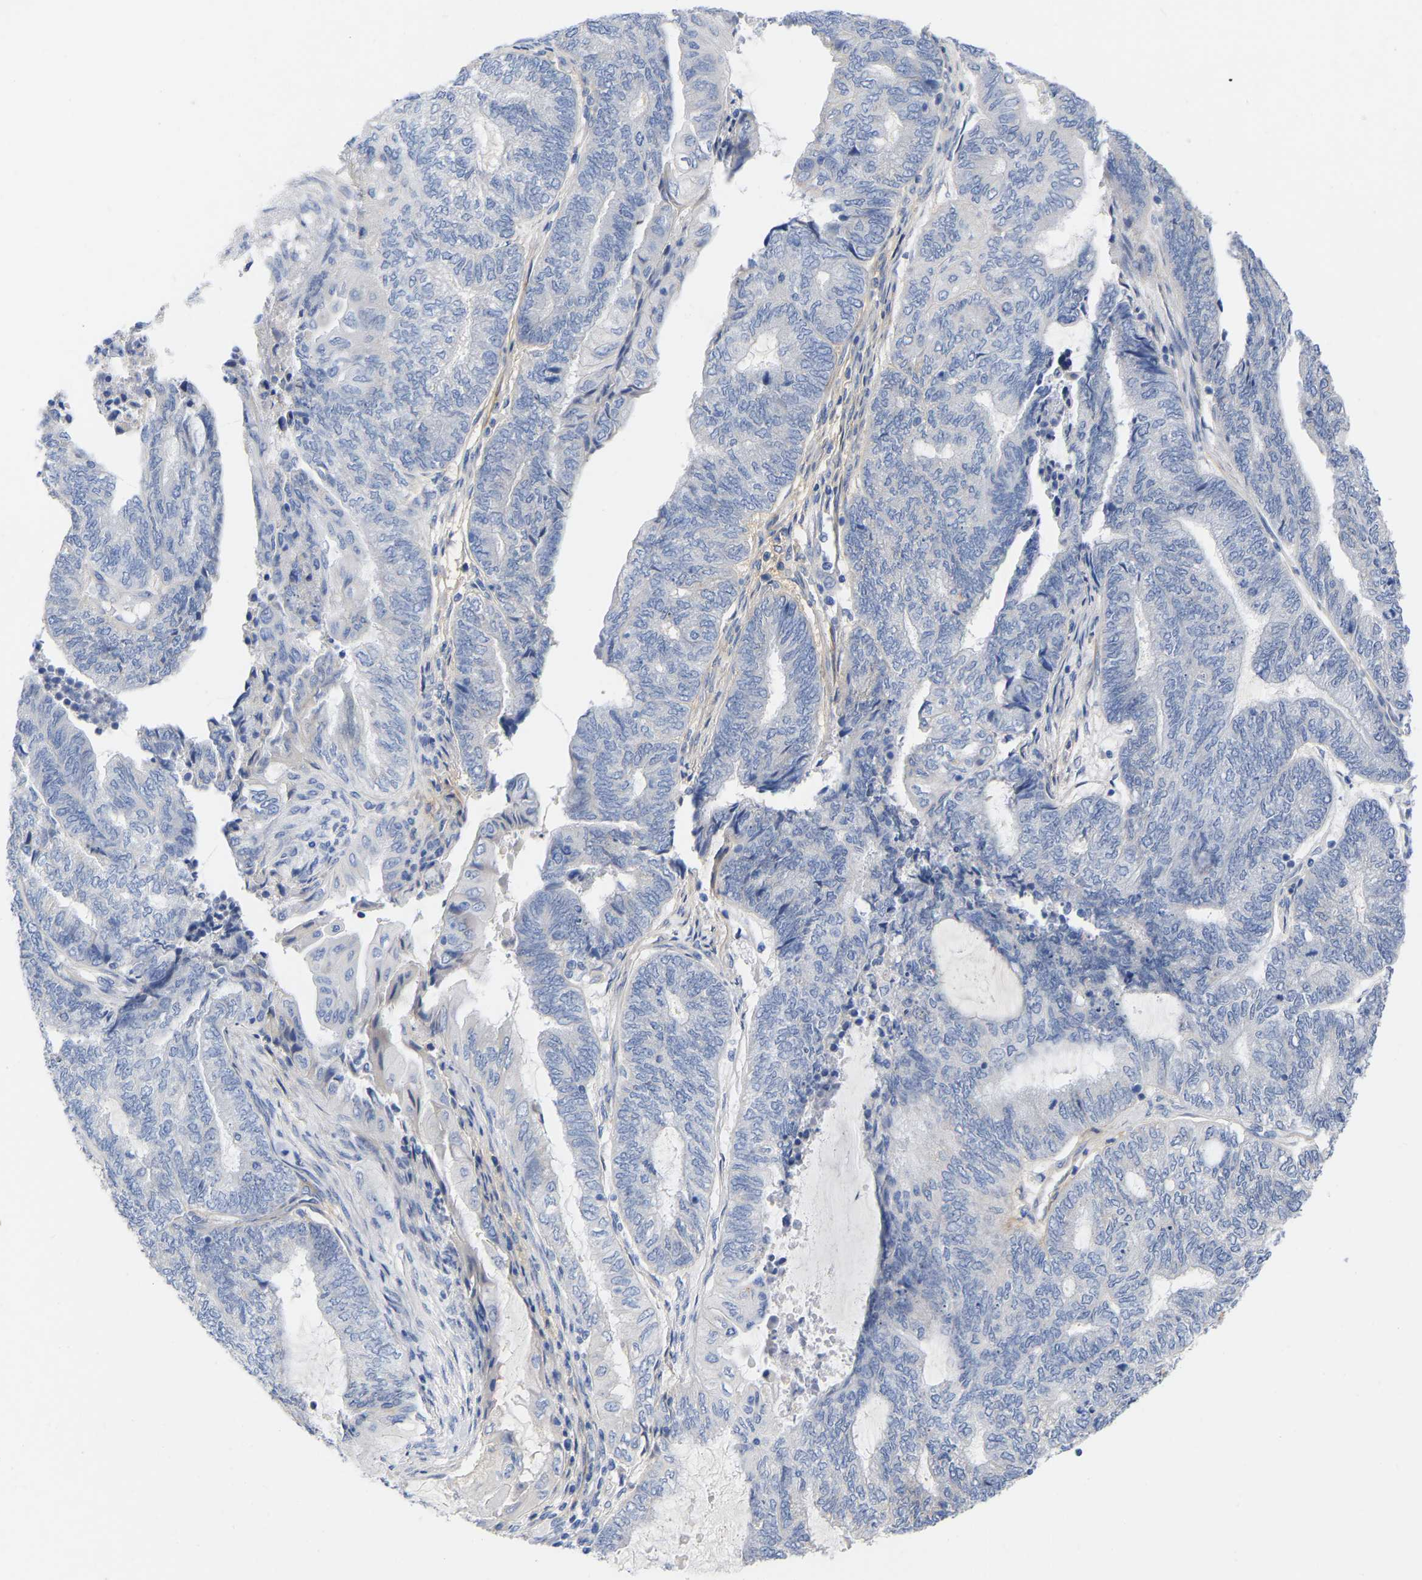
{"staining": {"intensity": "negative", "quantity": "none", "location": "none"}, "tissue": "endometrial cancer", "cell_type": "Tumor cells", "image_type": "cancer", "snomed": [{"axis": "morphology", "description": "Adenocarcinoma, NOS"}, {"axis": "topography", "description": "Uterus"}, {"axis": "topography", "description": "Endometrium"}], "caption": "The image displays no staining of tumor cells in endometrial cancer (adenocarcinoma).", "gene": "HAPLN1", "patient": {"sex": "female", "age": 70}}